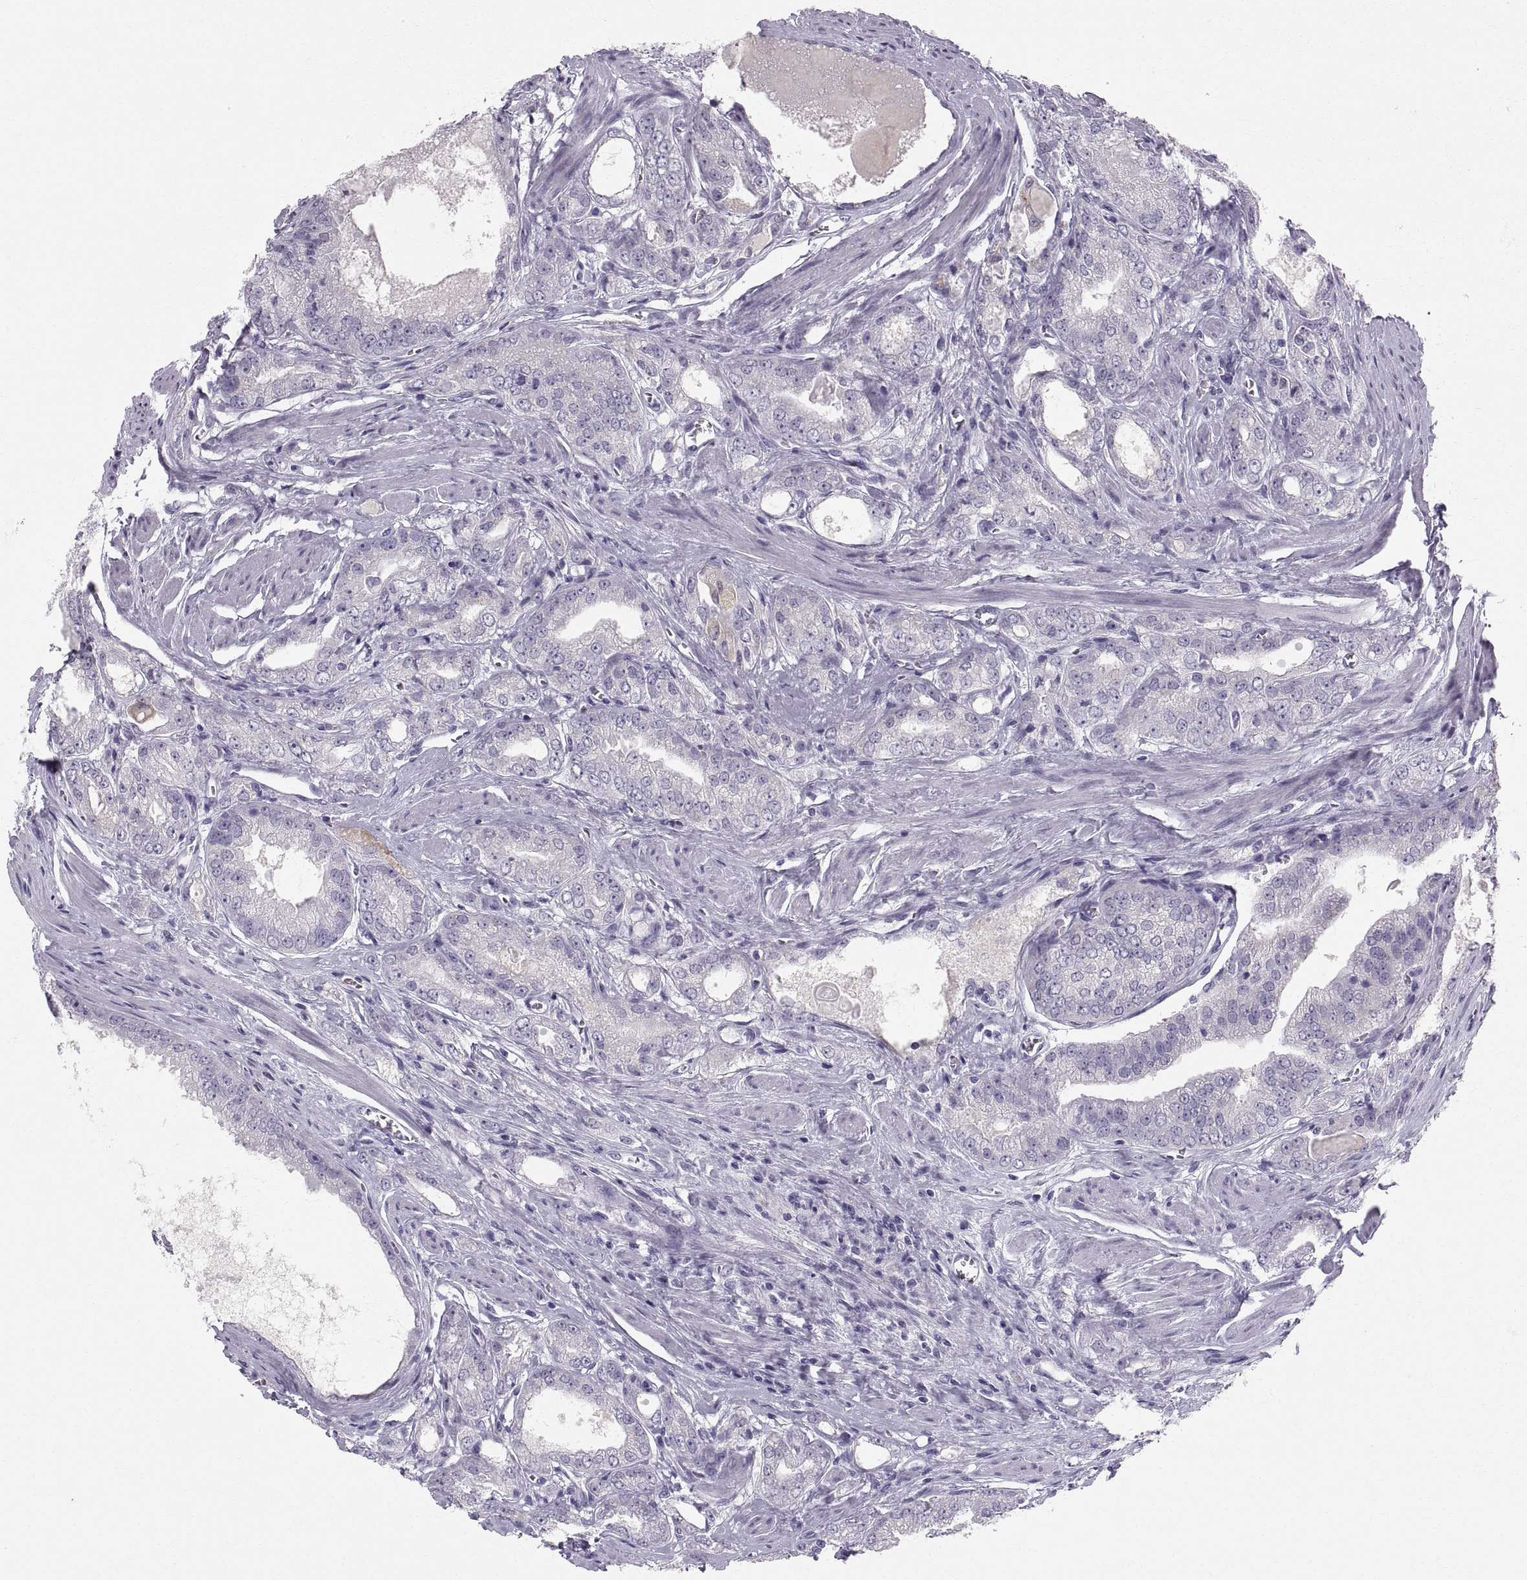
{"staining": {"intensity": "negative", "quantity": "none", "location": "none"}, "tissue": "prostate cancer", "cell_type": "Tumor cells", "image_type": "cancer", "snomed": [{"axis": "morphology", "description": "Adenocarcinoma, NOS"}, {"axis": "morphology", "description": "Adenocarcinoma, High grade"}, {"axis": "topography", "description": "Prostate"}], "caption": "Tumor cells are negative for protein expression in human prostate cancer (adenocarcinoma). (Brightfield microscopy of DAB IHC at high magnification).", "gene": "SLC22A6", "patient": {"sex": "male", "age": 70}}